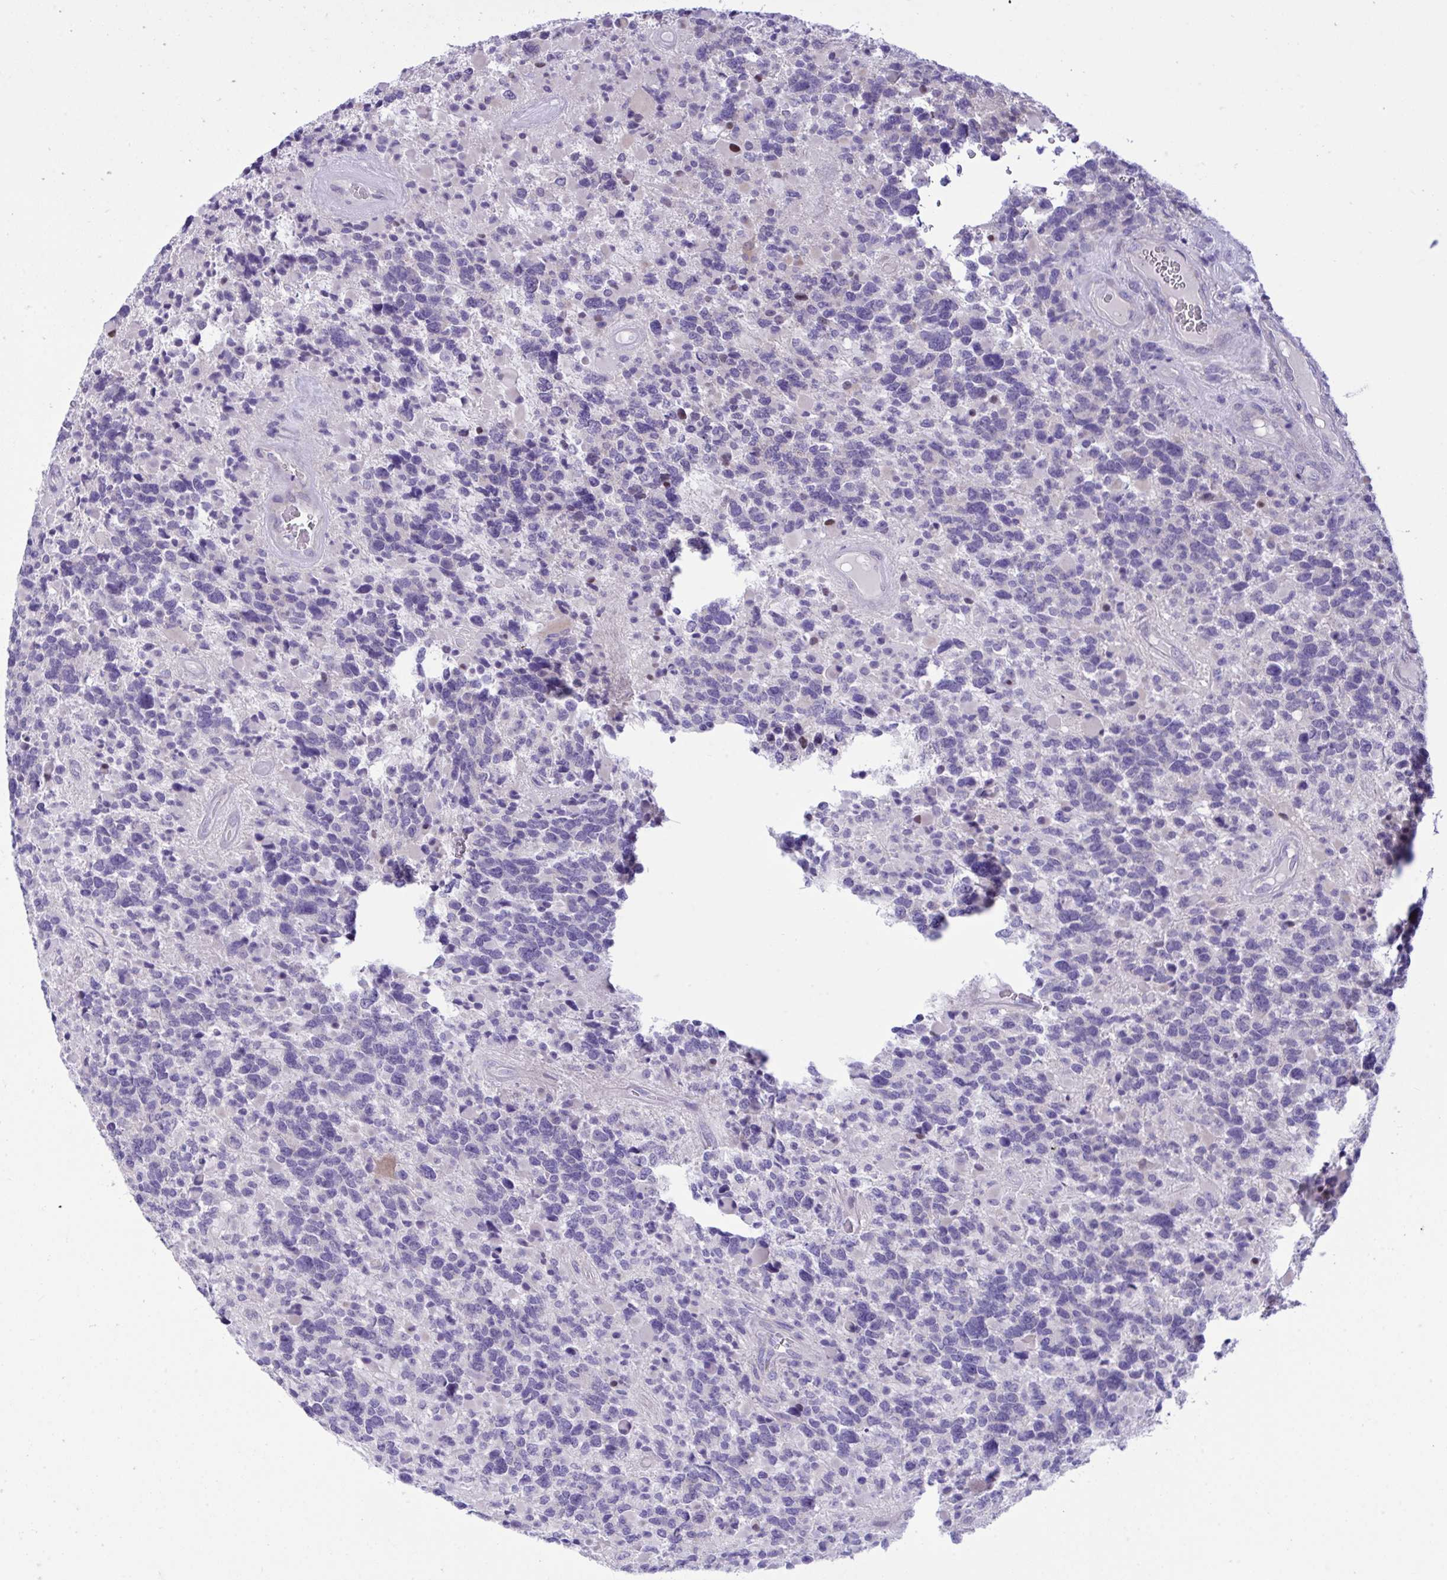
{"staining": {"intensity": "negative", "quantity": "none", "location": "none"}, "tissue": "glioma", "cell_type": "Tumor cells", "image_type": "cancer", "snomed": [{"axis": "morphology", "description": "Glioma, malignant, High grade"}, {"axis": "topography", "description": "Brain"}], "caption": "The image shows no significant positivity in tumor cells of glioma.", "gene": "WDR97", "patient": {"sex": "female", "age": 40}}